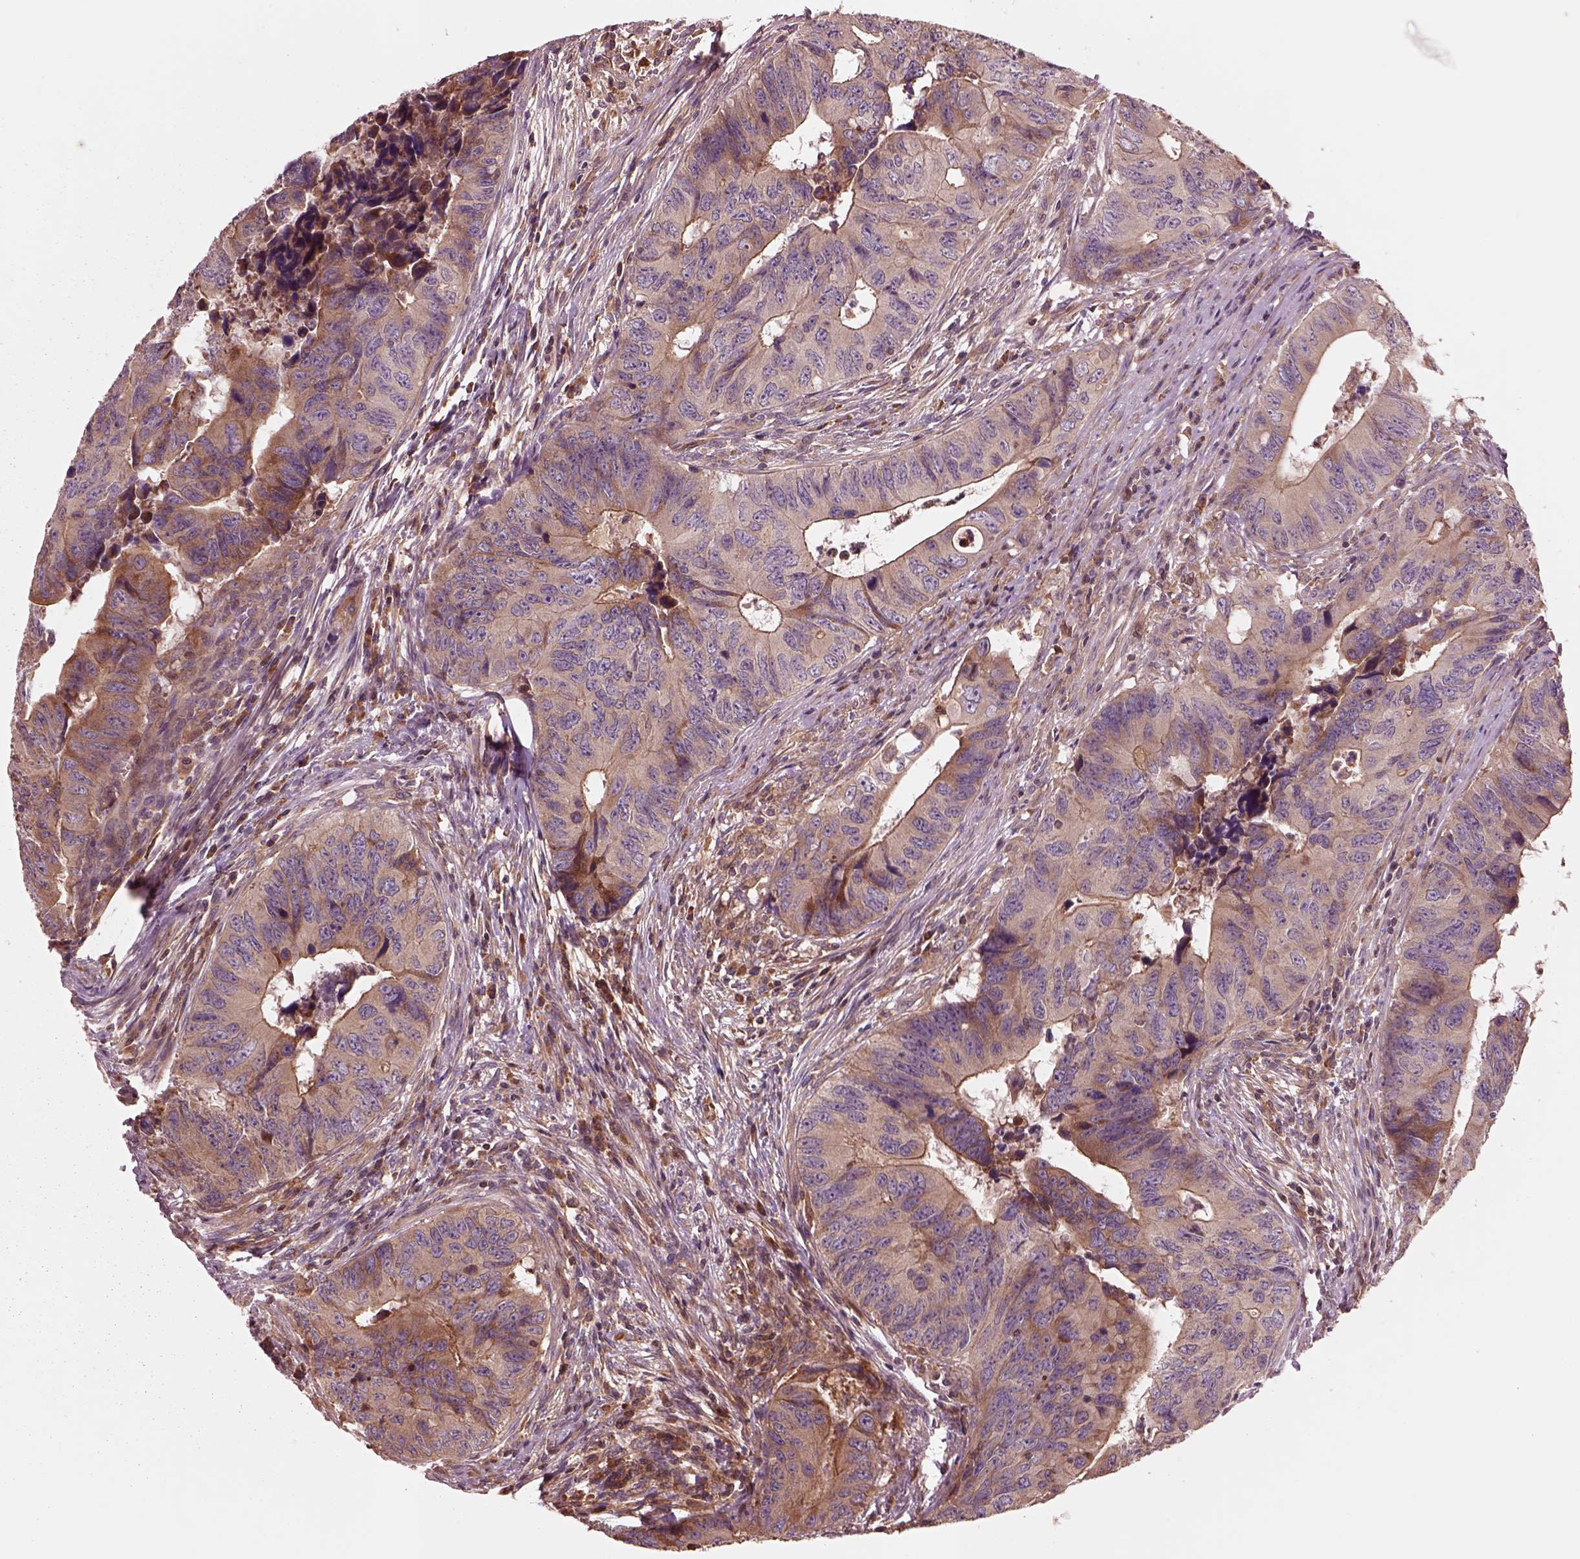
{"staining": {"intensity": "strong", "quantity": "25%-75%", "location": "cytoplasmic/membranous"}, "tissue": "colorectal cancer", "cell_type": "Tumor cells", "image_type": "cancer", "snomed": [{"axis": "morphology", "description": "Adenocarcinoma, NOS"}, {"axis": "topography", "description": "Colon"}], "caption": "Human colorectal cancer (adenocarcinoma) stained with a brown dye reveals strong cytoplasmic/membranous positive positivity in about 25%-75% of tumor cells.", "gene": "ASCC2", "patient": {"sex": "female", "age": 82}}